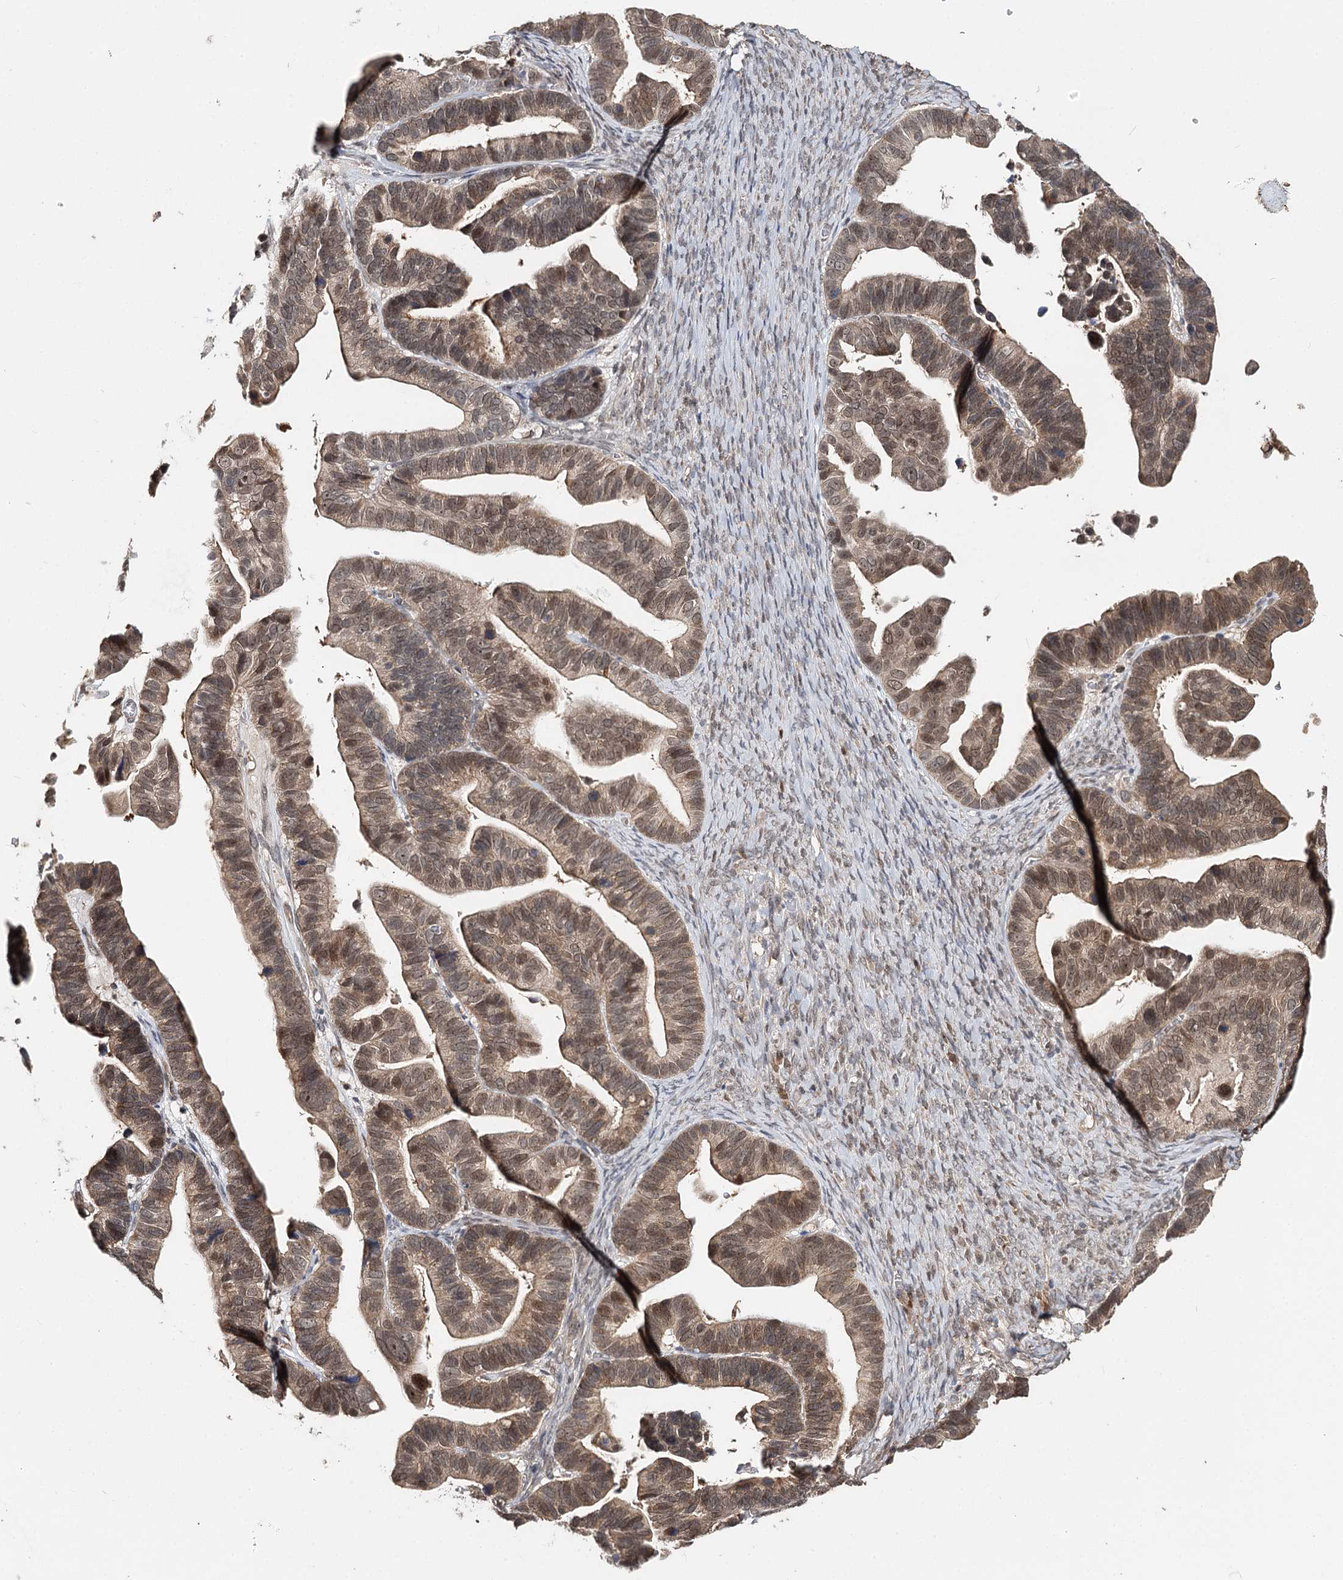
{"staining": {"intensity": "moderate", "quantity": ">75%", "location": "cytoplasmic/membranous,nuclear"}, "tissue": "ovarian cancer", "cell_type": "Tumor cells", "image_type": "cancer", "snomed": [{"axis": "morphology", "description": "Cystadenocarcinoma, serous, NOS"}, {"axis": "topography", "description": "Ovary"}], "caption": "About >75% of tumor cells in ovarian cancer show moderate cytoplasmic/membranous and nuclear protein expression as visualized by brown immunohistochemical staining.", "gene": "NOPCHAP1", "patient": {"sex": "female", "age": 56}}